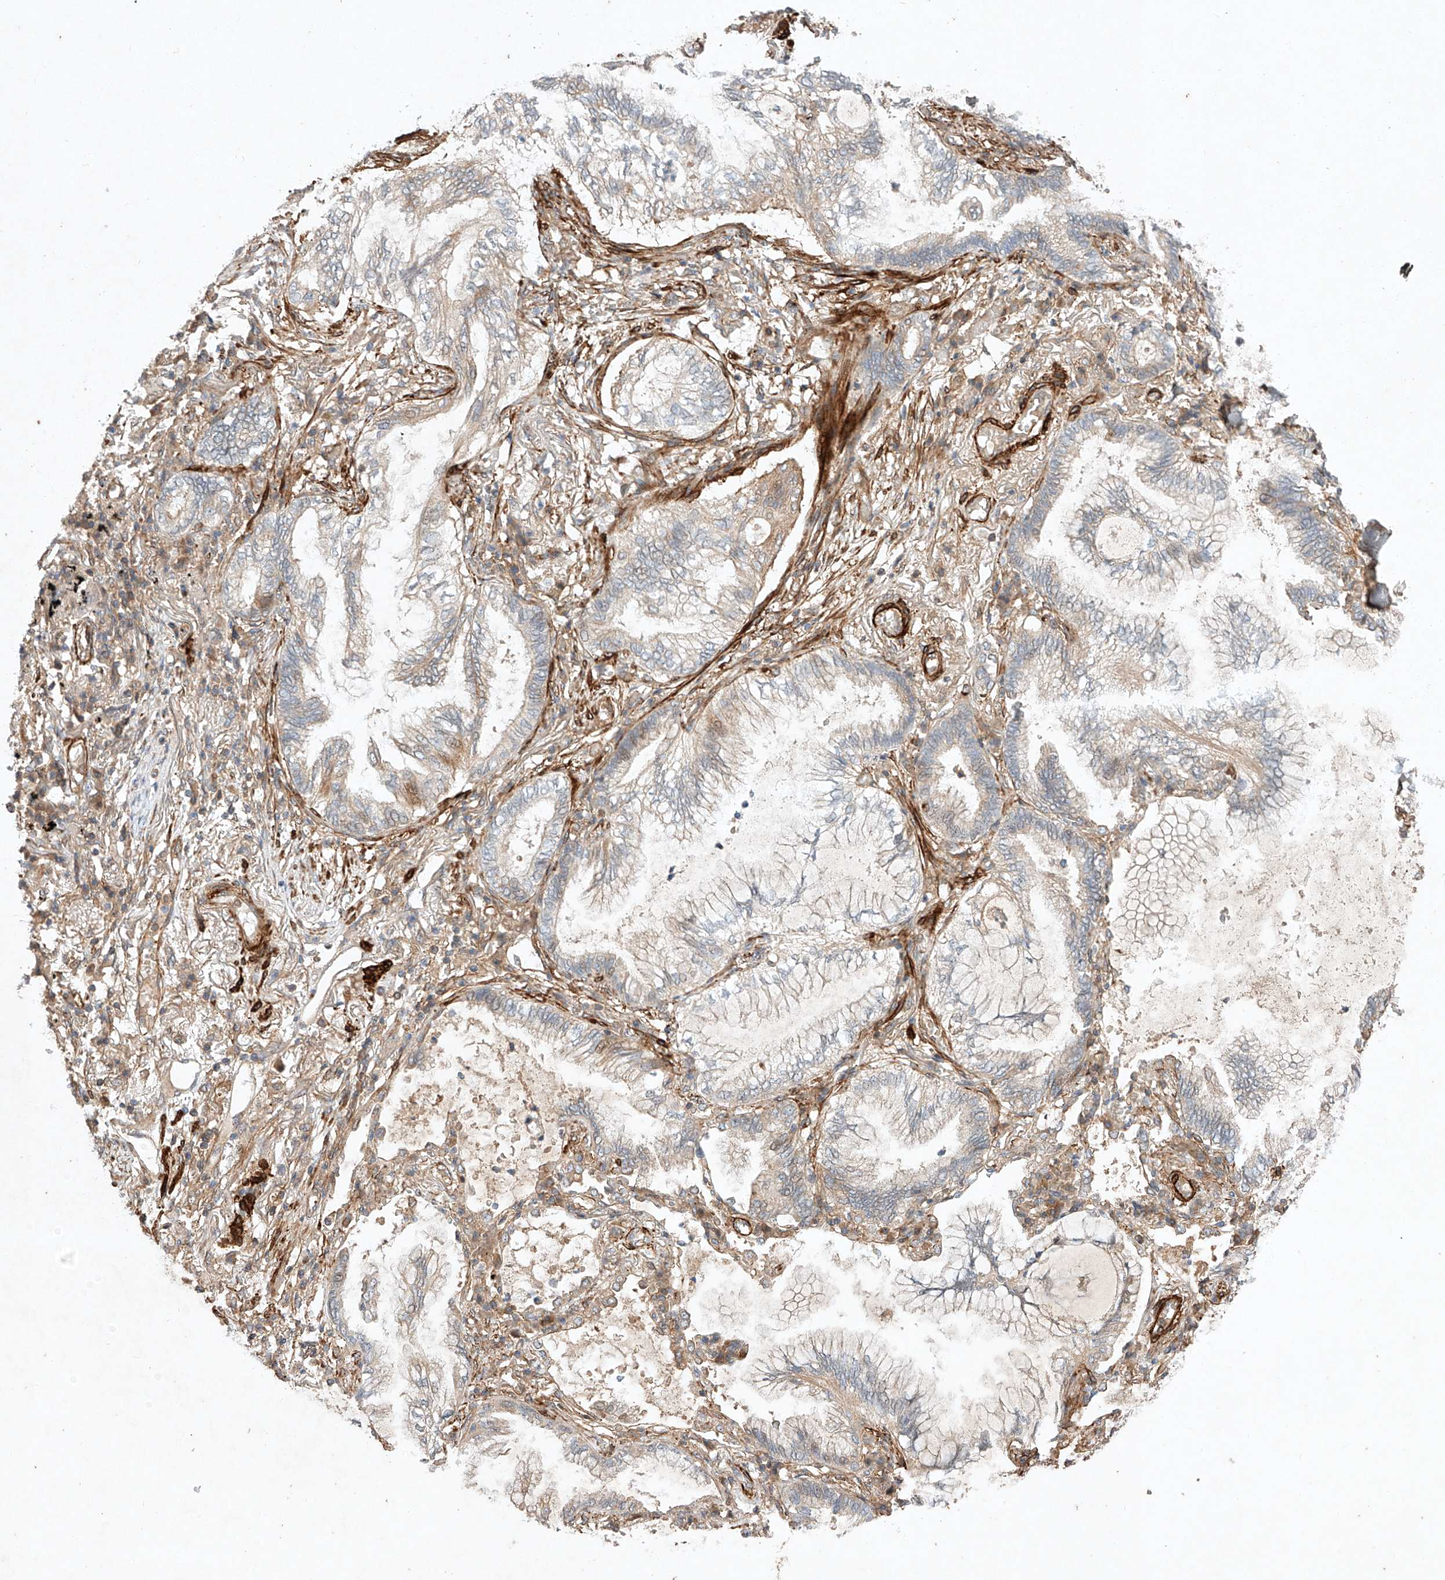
{"staining": {"intensity": "weak", "quantity": "25%-75%", "location": "cytoplasmic/membranous"}, "tissue": "lung cancer", "cell_type": "Tumor cells", "image_type": "cancer", "snomed": [{"axis": "morphology", "description": "Adenocarcinoma, NOS"}, {"axis": "topography", "description": "Lung"}], "caption": "A histopathology image of adenocarcinoma (lung) stained for a protein exhibits weak cytoplasmic/membranous brown staining in tumor cells.", "gene": "ARHGAP33", "patient": {"sex": "female", "age": 70}}